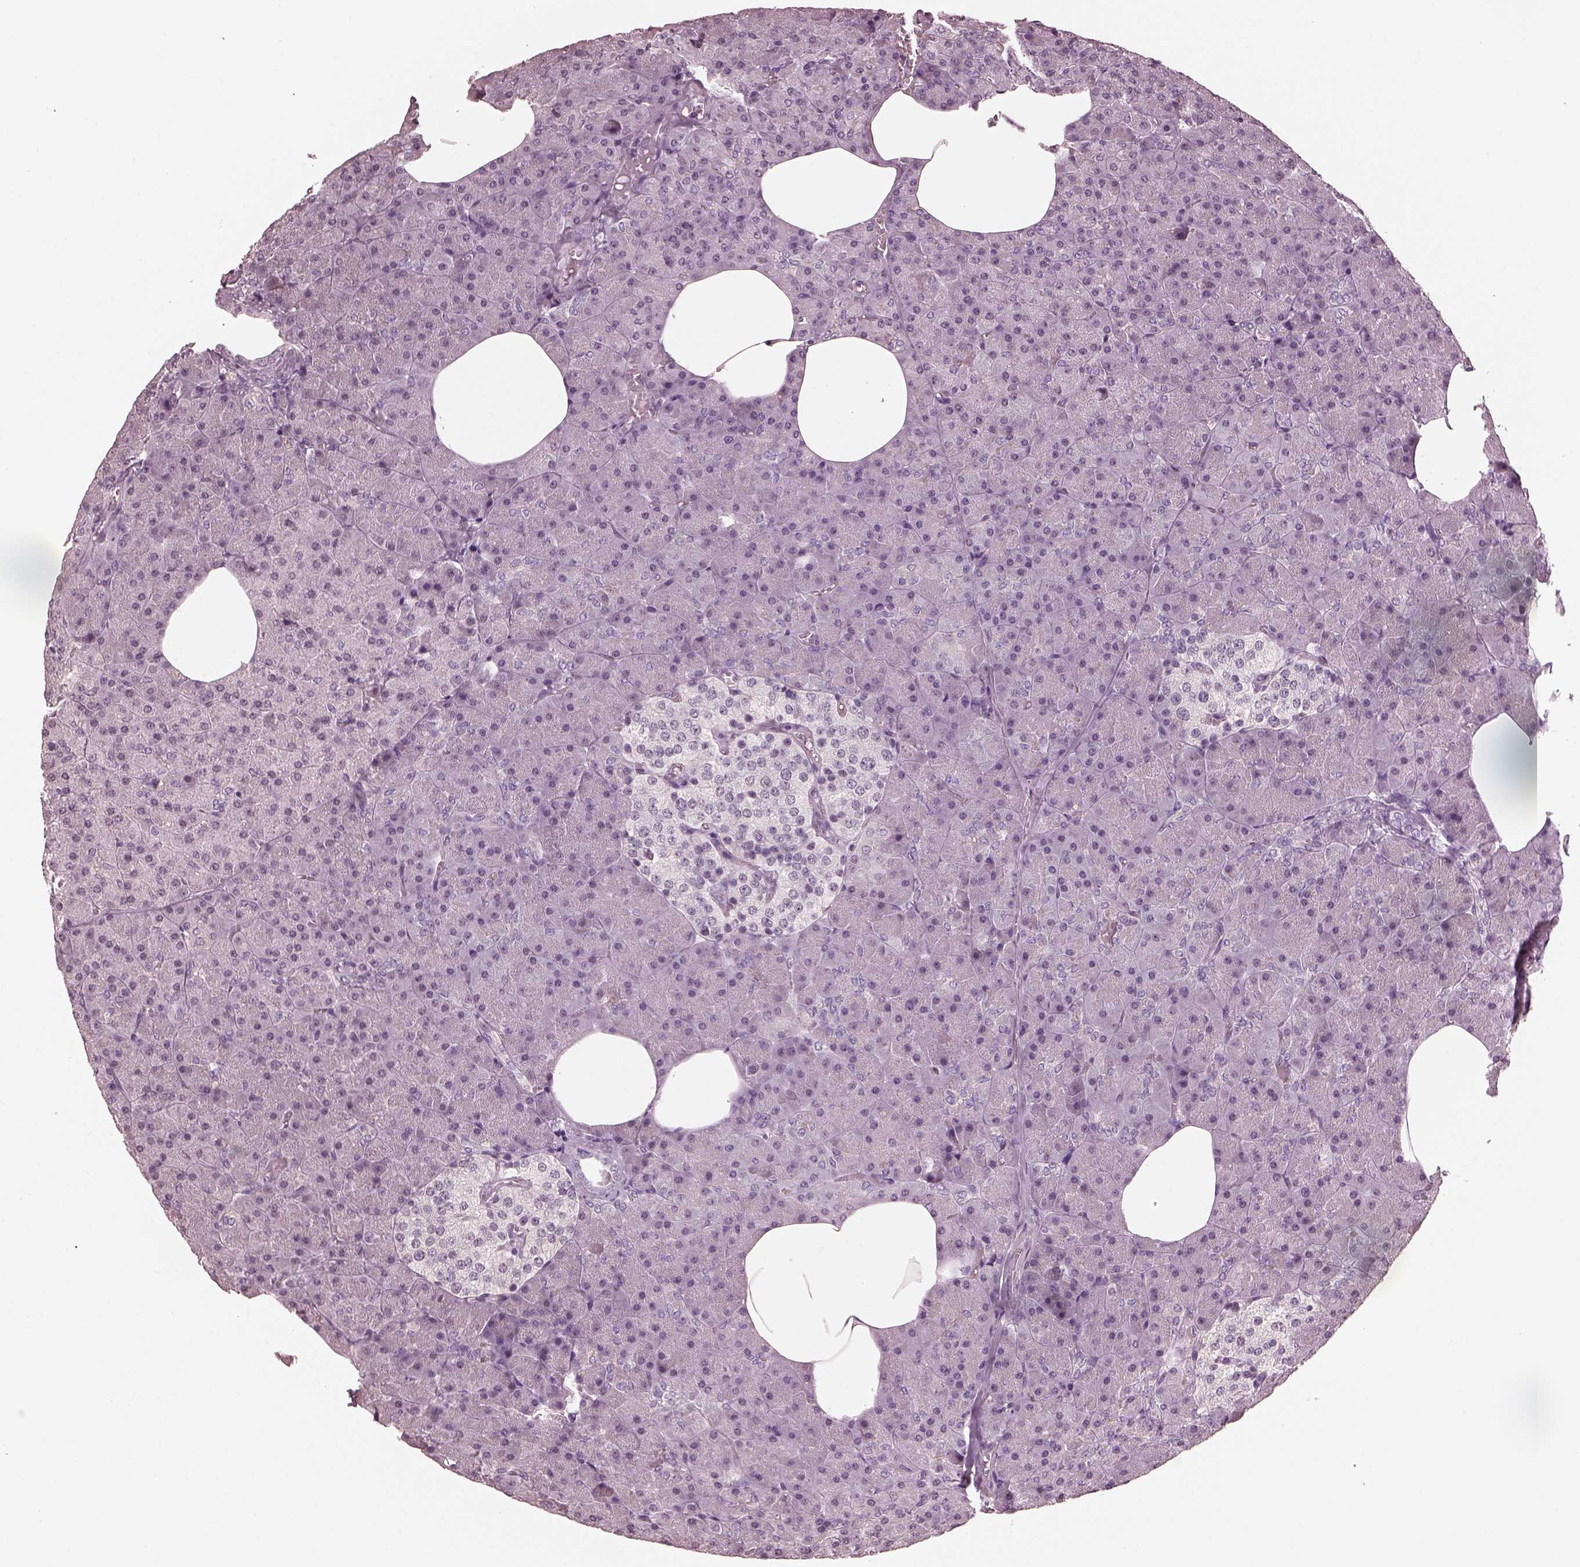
{"staining": {"intensity": "negative", "quantity": "none", "location": "none"}, "tissue": "pancreas", "cell_type": "Exocrine glandular cells", "image_type": "normal", "snomed": [{"axis": "morphology", "description": "Normal tissue, NOS"}, {"axis": "topography", "description": "Pancreas"}], "caption": "IHC photomicrograph of benign pancreas: pancreas stained with DAB exhibits no significant protein positivity in exocrine glandular cells. The staining was performed using DAB (3,3'-diaminobenzidine) to visualize the protein expression in brown, while the nuclei were stained in blue with hematoxylin (Magnification: 20x).", "gene": "TSKS", "patient": {"sex": "female", "age": 45}}